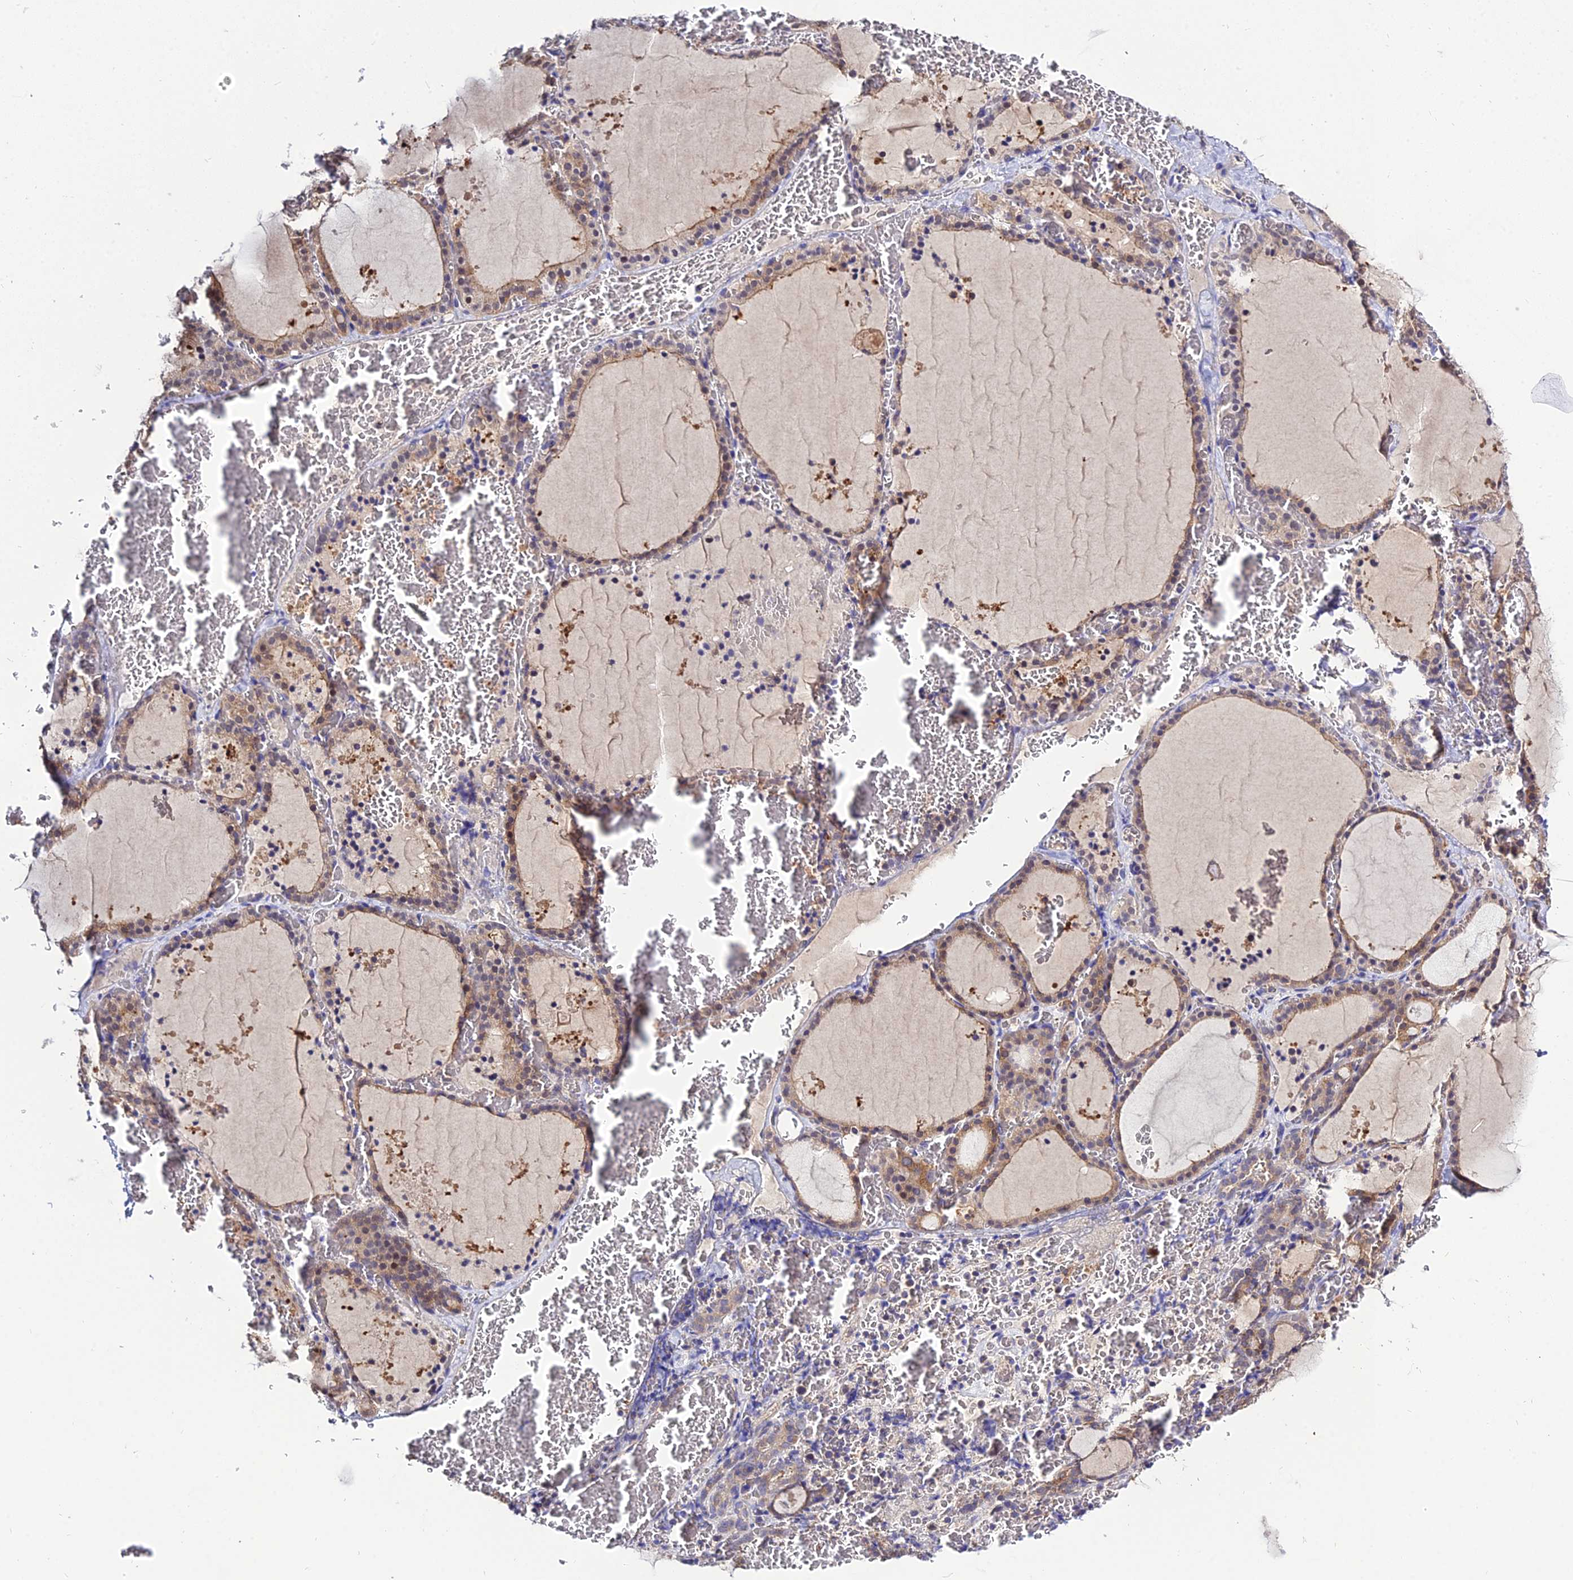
{"staining": {"intensity": "moderate", "quantity": "25%-75%", "location": "cytoplasmic/membranous"}, "tissue": "thyroid gland", "cell_type": "Glandular cells", "image_type": "normal", "snomed": [{"axis": "morphology", "description": "Normal tissue, NOS"}, {"axis": "topography", "description": "Thyroid gland"}], "caption": "Glandular cells display moderate cytoplasmic/membranous expression in approximately 25%-75% of cells in benign thyroid gland. The protein is stained brown, and the nuclei are stained in blue (DAB IHC with brightfield microscopy, high magnification).", "gene": "C2orf69", "patient": {"sex": "female", "age": 39}}